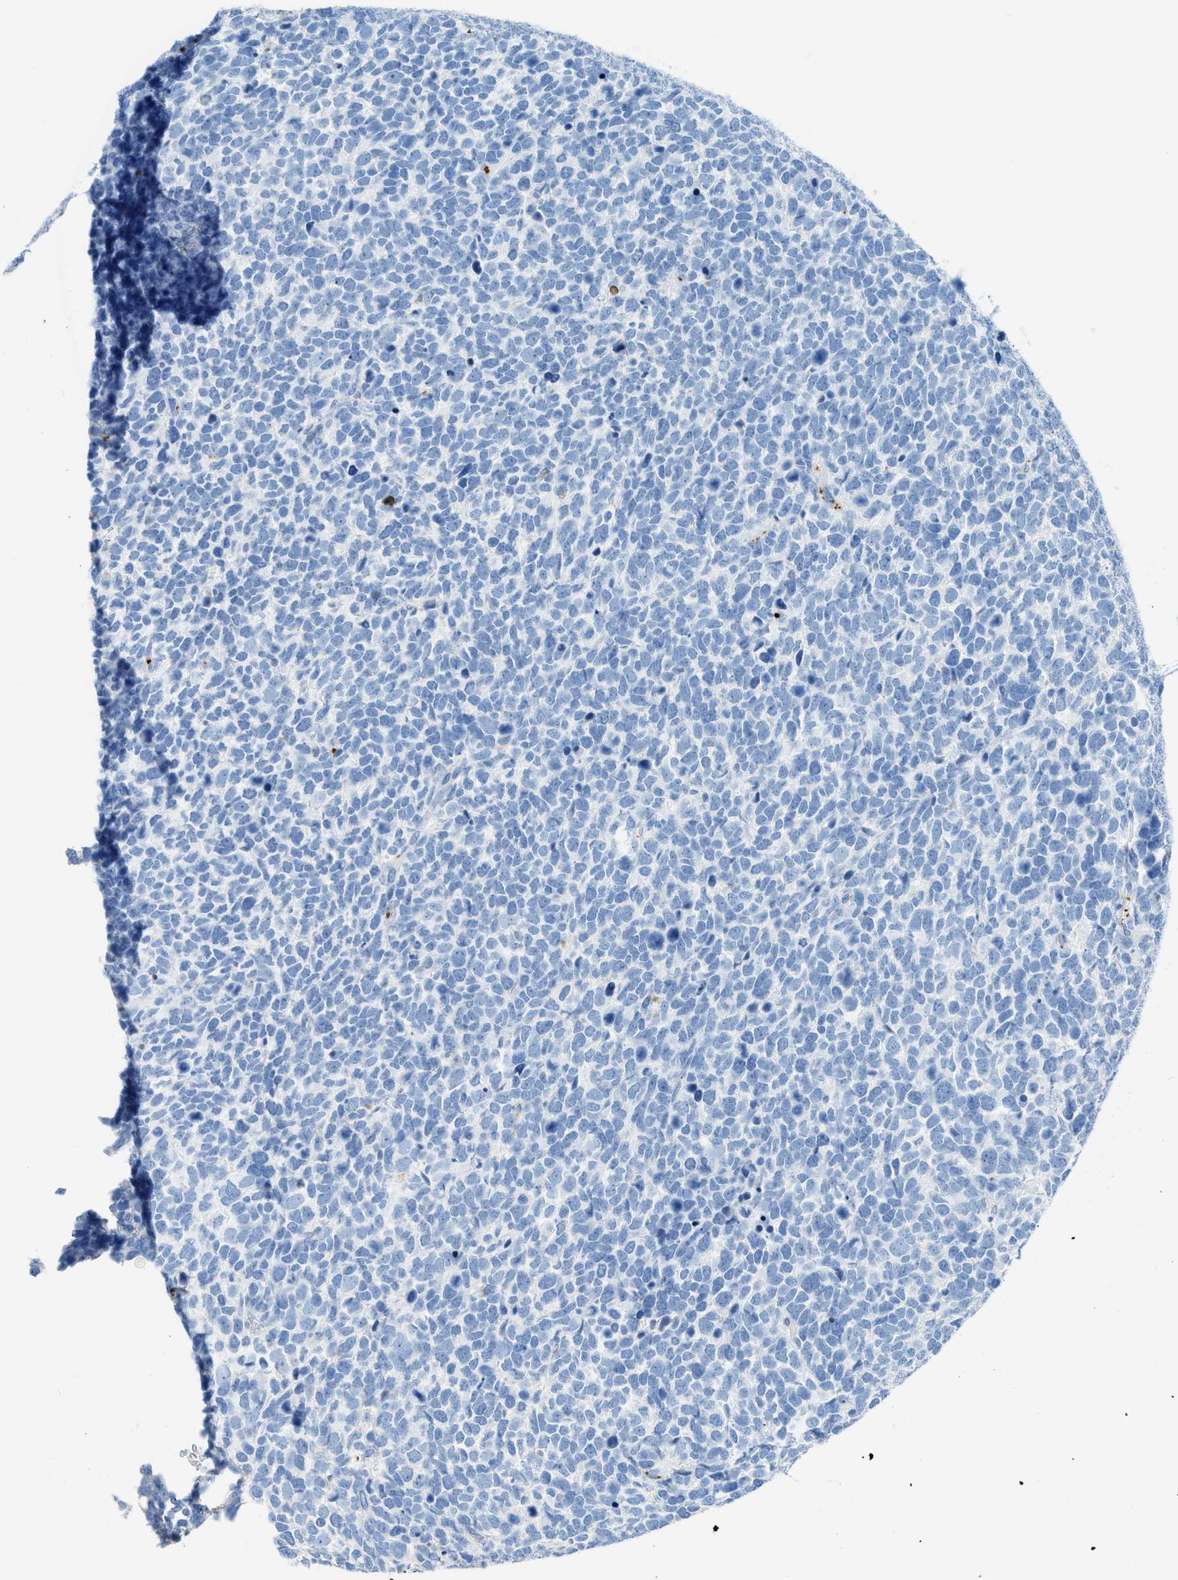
{"staining": {"intensity": "negative", "quantity": "none", "location": "none"}, "tissue": "urothelial cancer", "cell_type": "Tumor cells", "image_type": "cancer", "snomed": [{"axis": "morphology", "description": "Urothelial carcinoma, High grade"}, {"axis": "topography", "description": "Urinary bladder"}], "caption": "Image shows no significant protein expression in tumor cells of high-grade urothelial carcinoma. (DAB (3,3'-diaminobenzidine) immunohistochemistry (IHC), high magnification).", "gene": "FAIM2", "patient": {"sex": "female", "age": 82}}